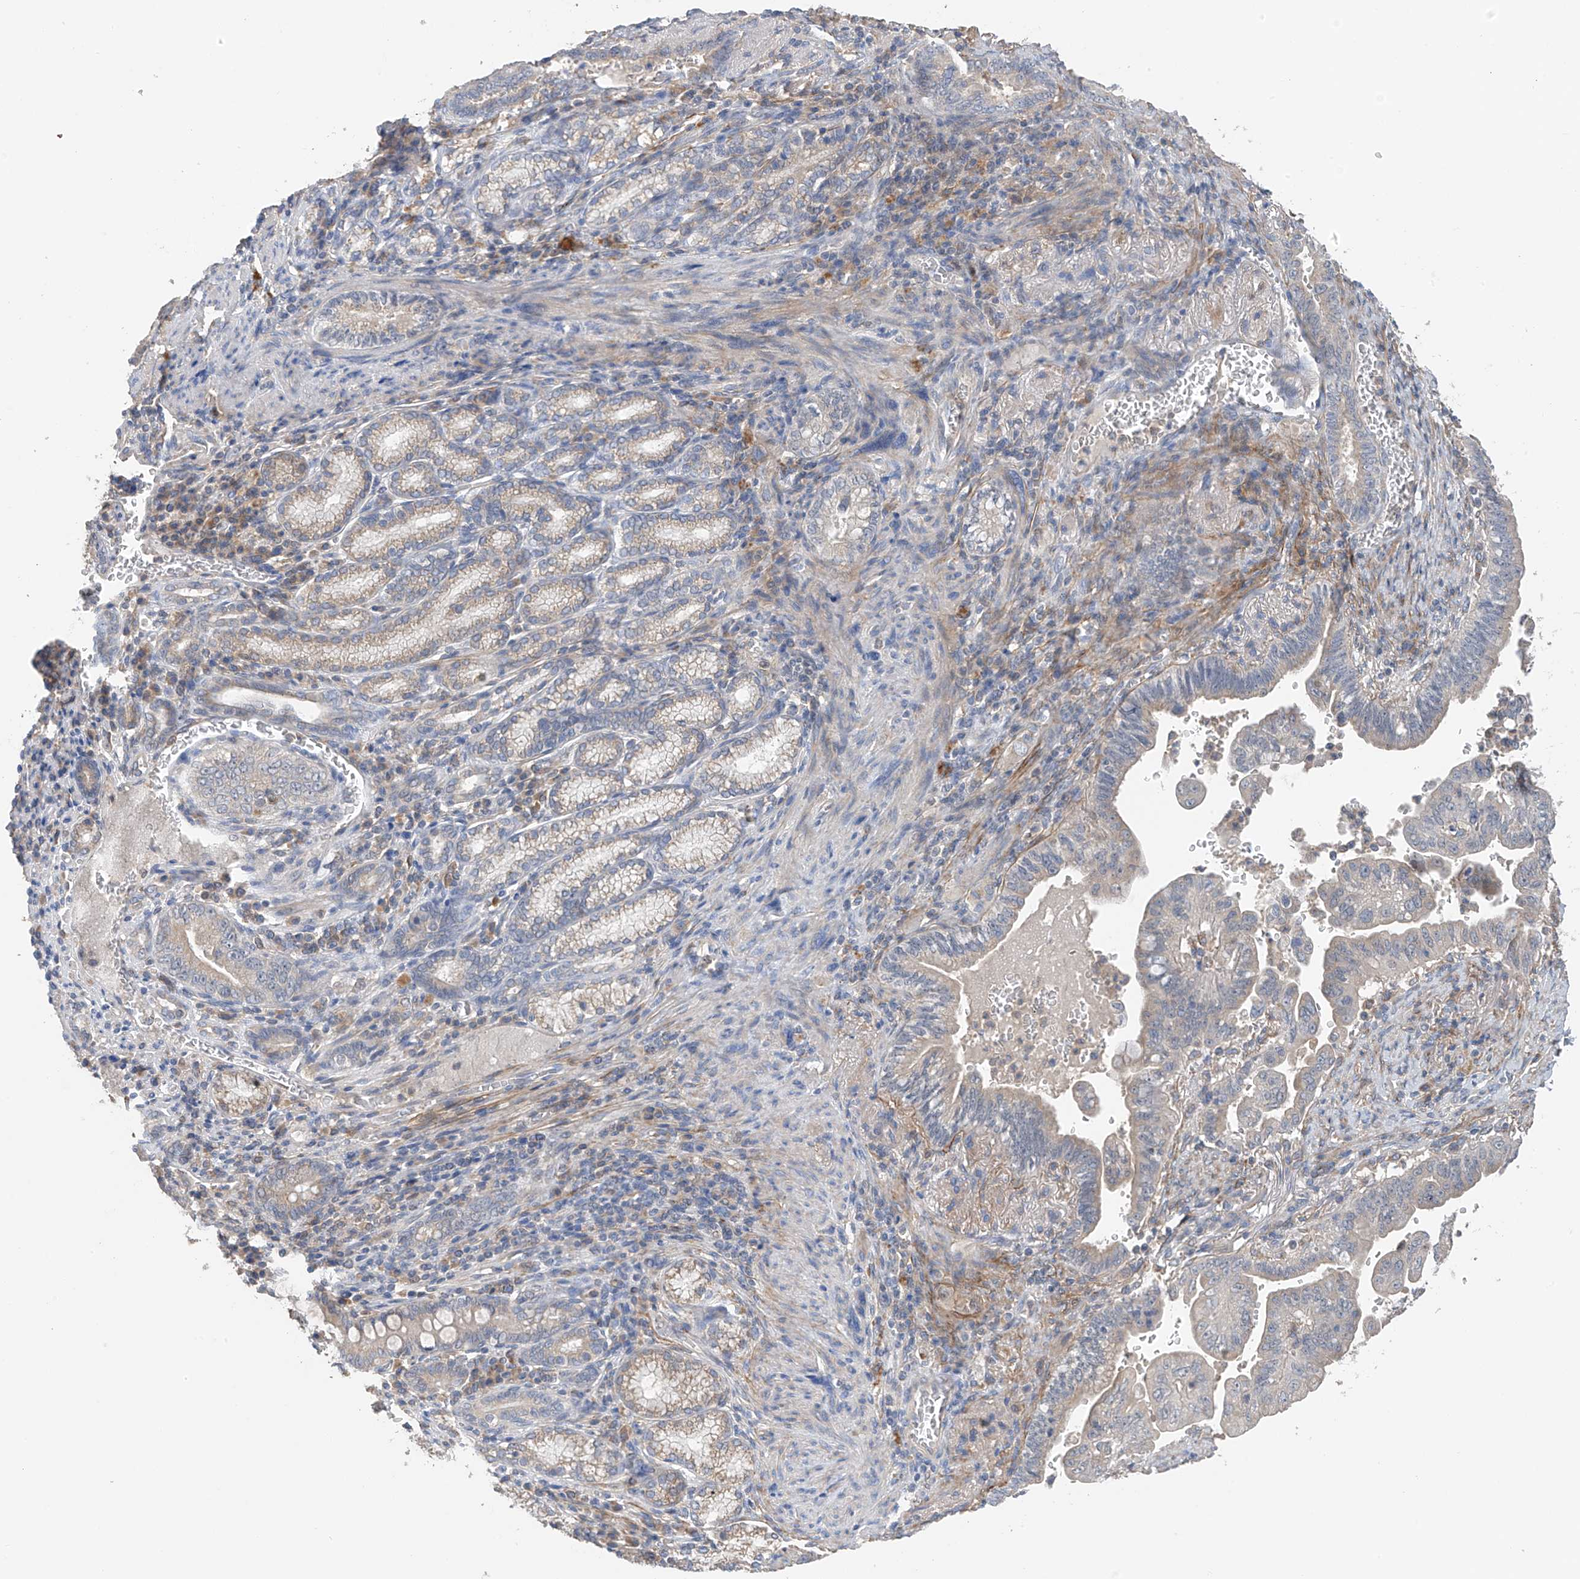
{"staining": {"intensity": "negative", "quantity": "none", "location": "none"}, "tissue": "pancreatic cancer", "cell_type": "Tumor cells", "image_type": "cancer", "snomed": [{"axis": "morphology", "description": "Adenocarcinoma, NOS"}, {"axis": "topography", "description": "Pancreas"}], "caption": "Immunohistochemistry (IHC) histopathology image of adenocarcinoma (pancreatic) stained for a protein (brown), which reveals no staining in tumor cells.", "gene": "GALNTL6", "patient": {"sex": "male", "age": 70}}